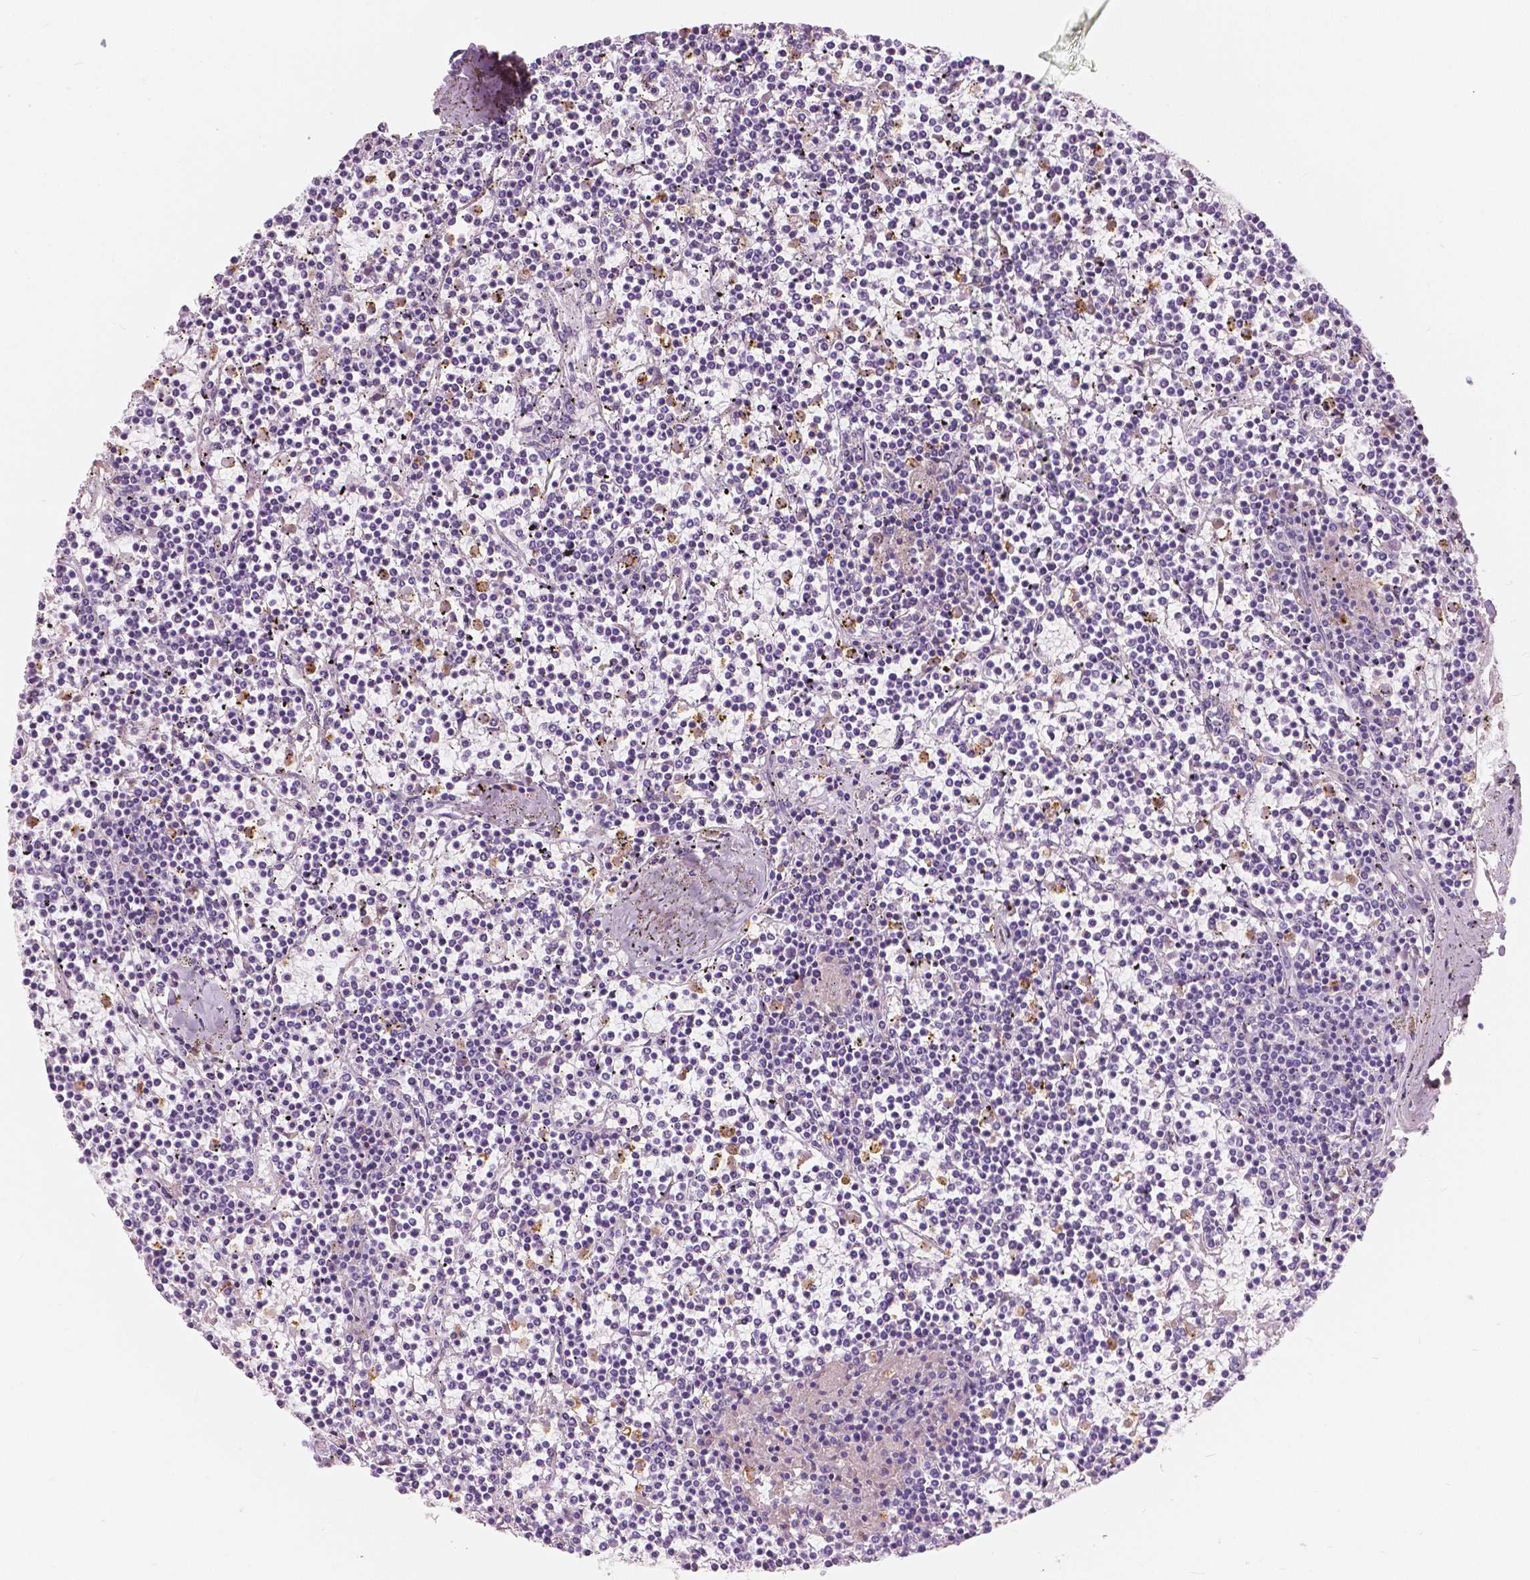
{"staining": {"intensity": "negative", "quantity": "none", "location": "none"}, "tissue": "lymphoma", "cell_type": "Tumor cells", "image_type": "cancer", "snomed": [{"axis": "morphology", "description": "Malignant lymphoma, non-Hodgkin's type, Low grade"}, {"axis": "topography", "description": "Spleen"}], "caption": "Tumor cells are negative for brown protein staining in lymphoma. (DAB immunohistochemistry visualized using brightfield microscopy, high magnification).", "gene": "CXCR2", "patient": {"sex": "female", "age": 19}}